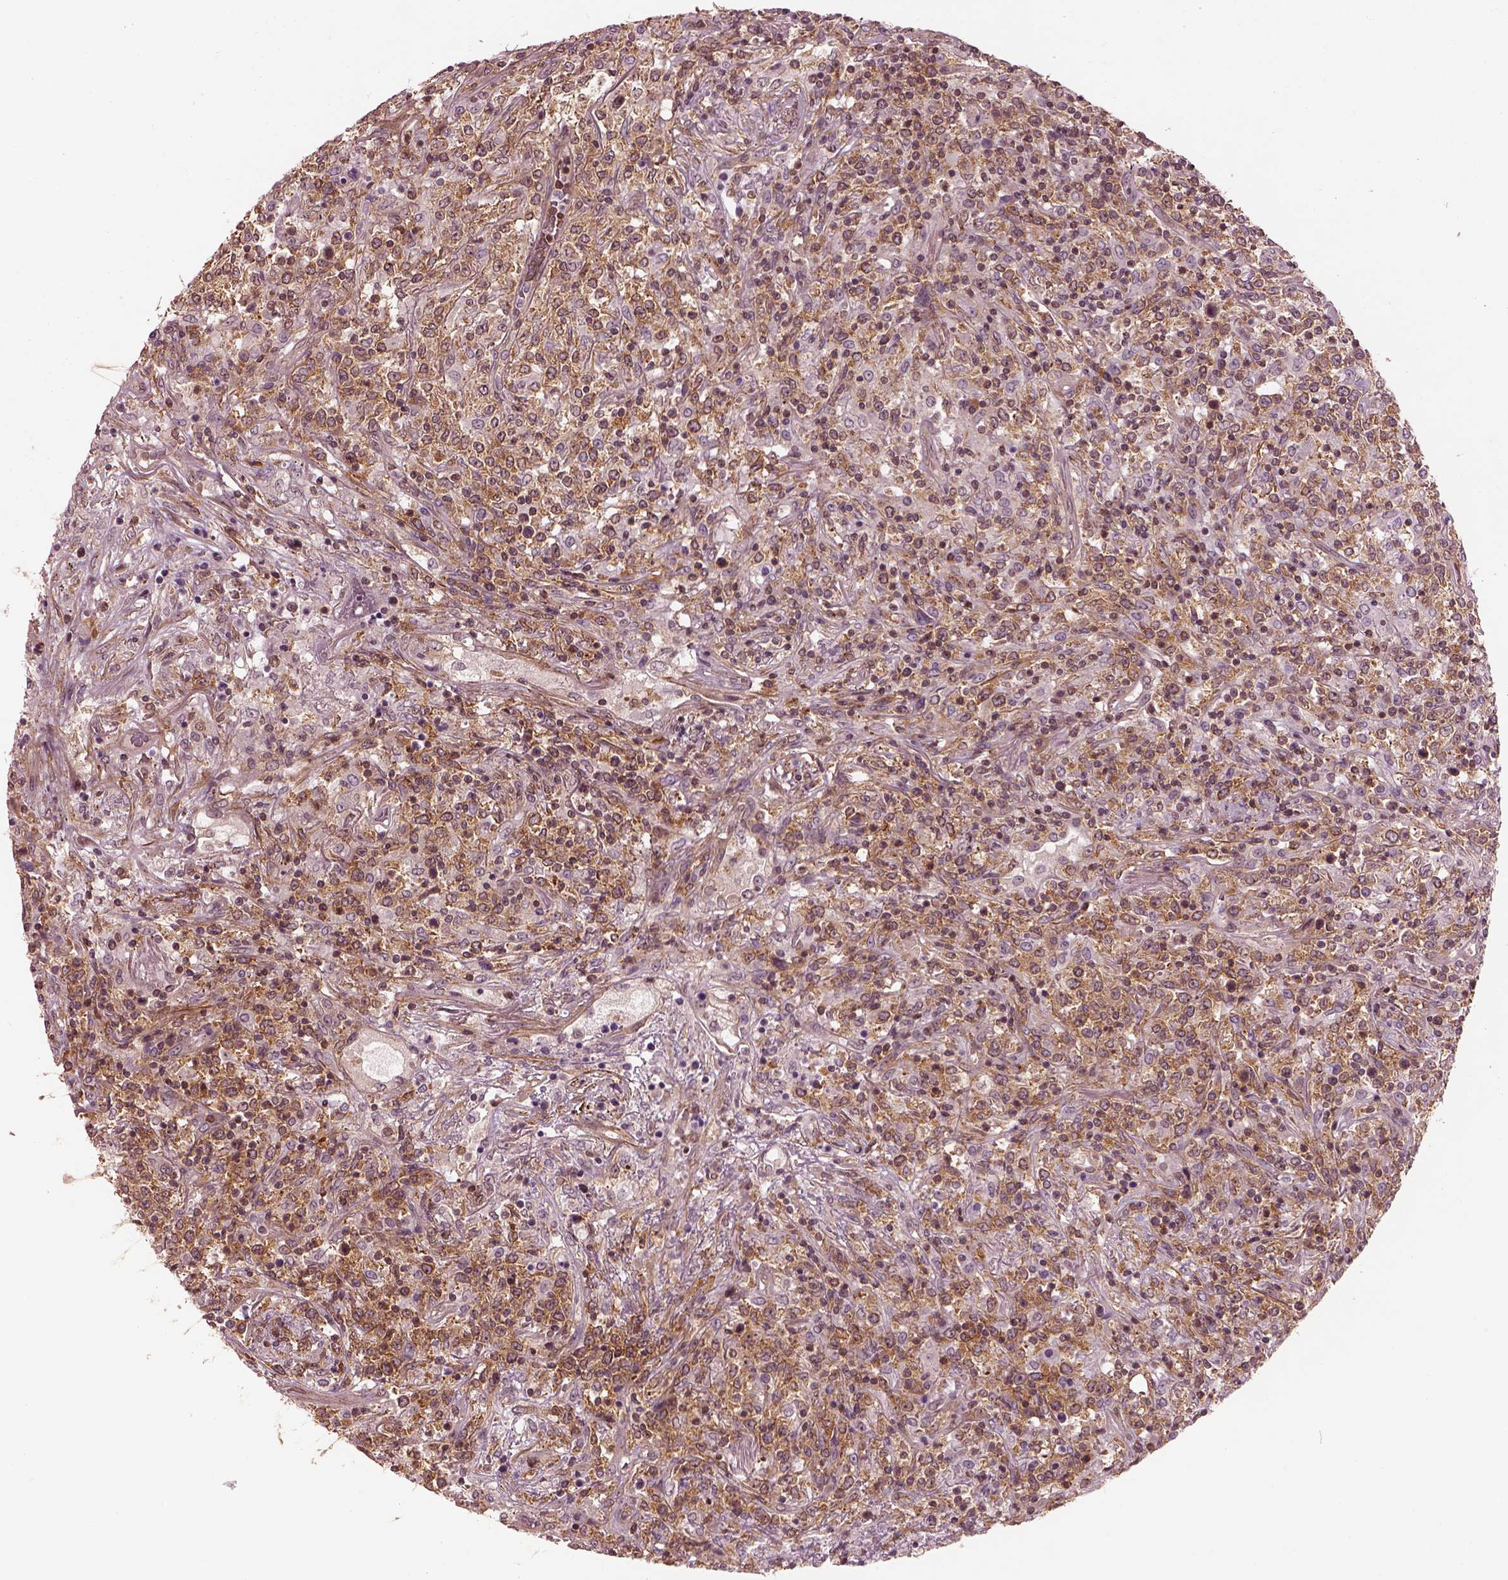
{"staining": {"intensity": "moderate", "quantity": "25%-75%", "location": "cytoplasmic/membranous"}, "tissue": "lymphoma", "cell_type": "Tumor cells", "image_type": "cancer", "snomed": [{"axis": "morphology", "description": "Malignant lymphoma, non-Hodgkin's type, High grade"}, {"axis": "topography", "description": "Lung"}], "caption": "Lymphoma stained for a protein shows moderate cytoplasmic/membranous positivity in tumor cells.", "gene": "LSM14A", "patient": {"sex": "male", "age": 79}}